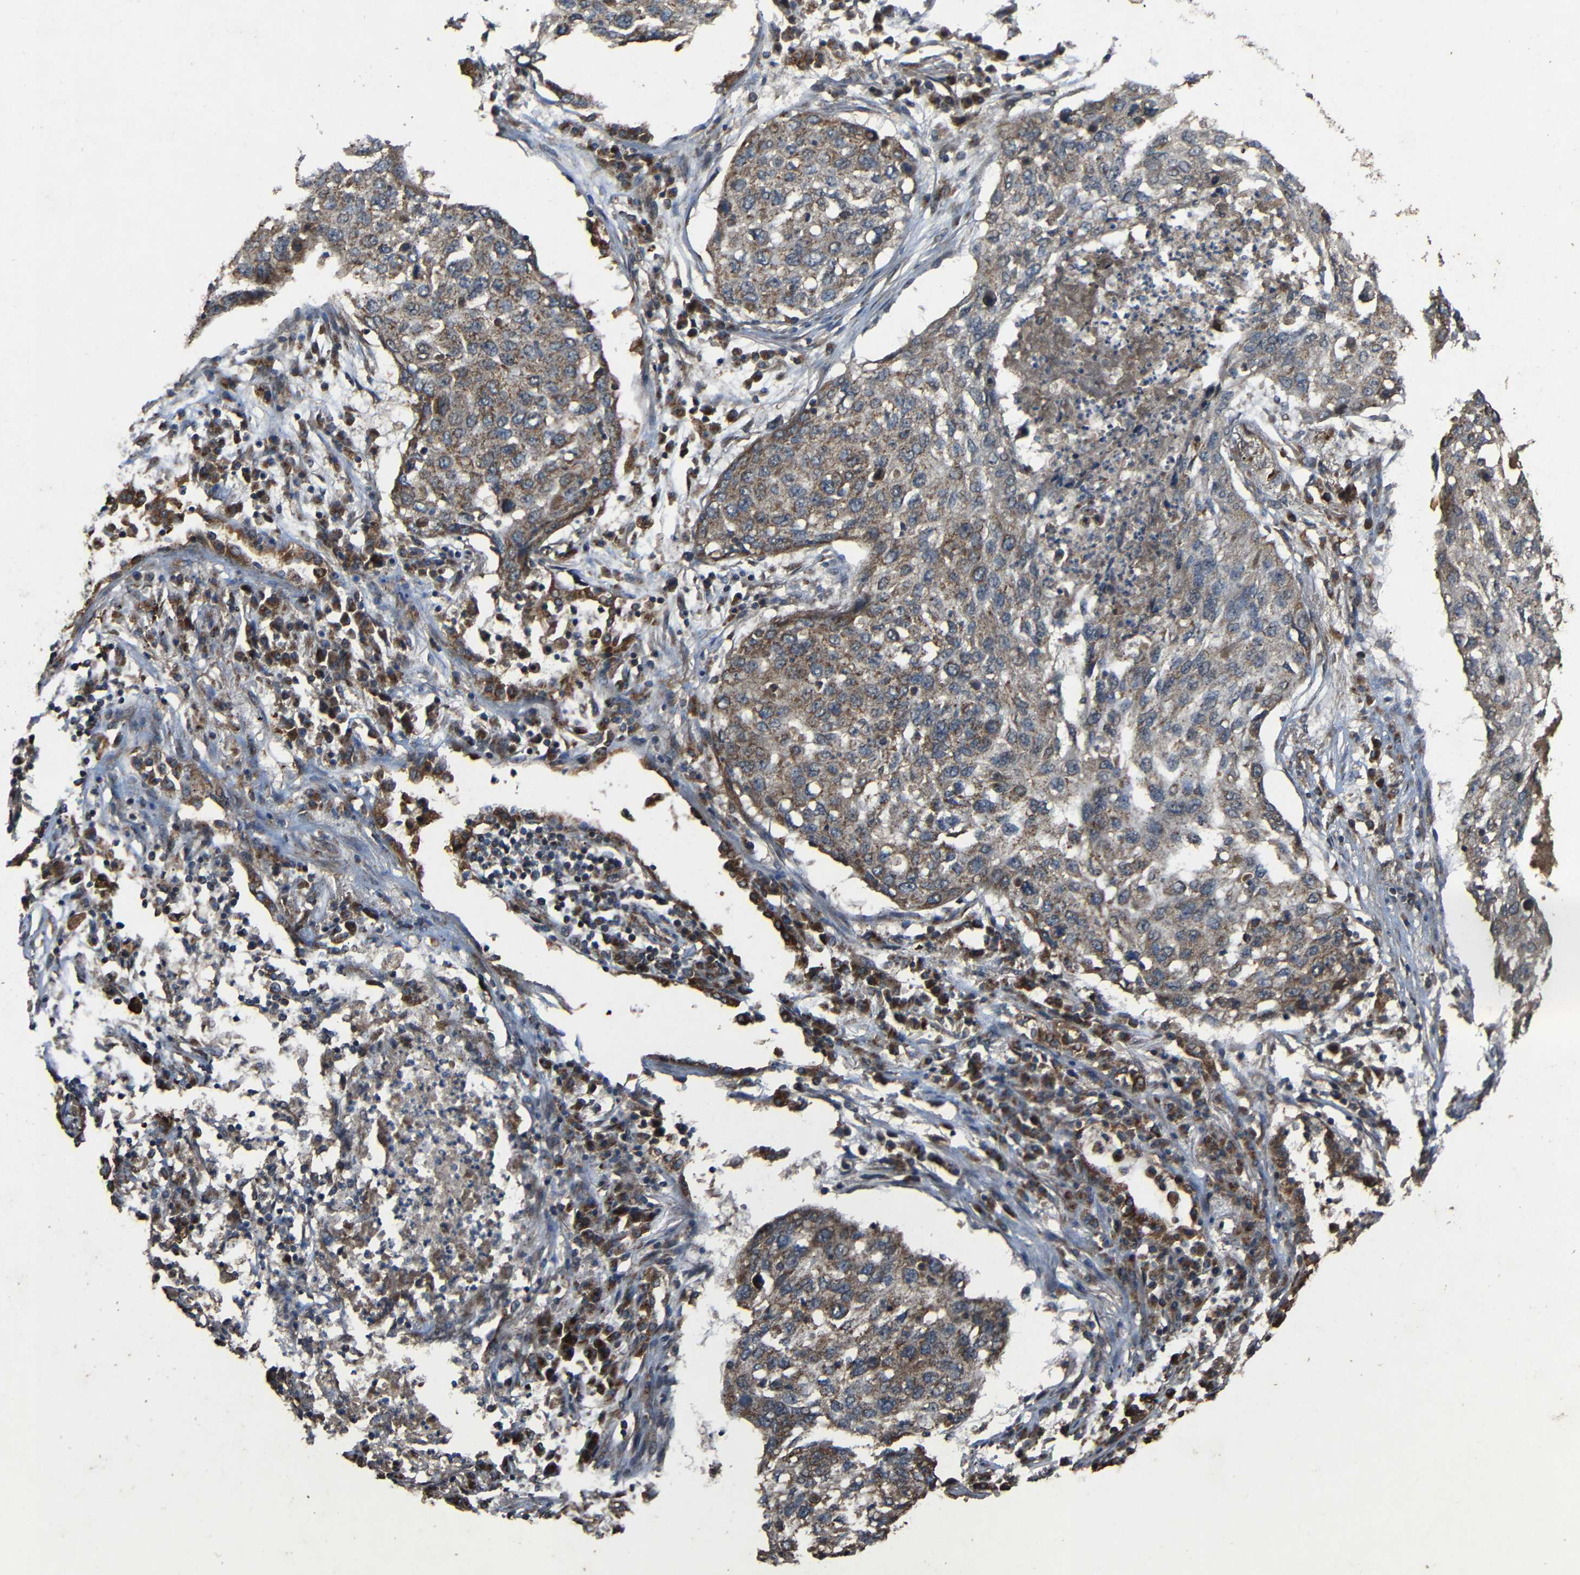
{"staining": {"intensity": "moderate", "quantity": ">75%", "location": "cytoplasmic/membranous"}, "tissue": "lung cancer", "cell_type": "Tumor cells", "image_type": "cancer", "snomed": [{"axis": "morphology", "description": "Squamous cell carcinoma, NOS"}, {"axis": "topography", "description": "Lung"}], "caption": "Squamous cell carcinoma (lung) was stained to show a protein in brown. There is medium levels of moderate cytoplasmic/membranous expression in approximately >75% of tumor cells.", "gene": "C1GALT1", "patient": {"sex": "female", "age": 63}}